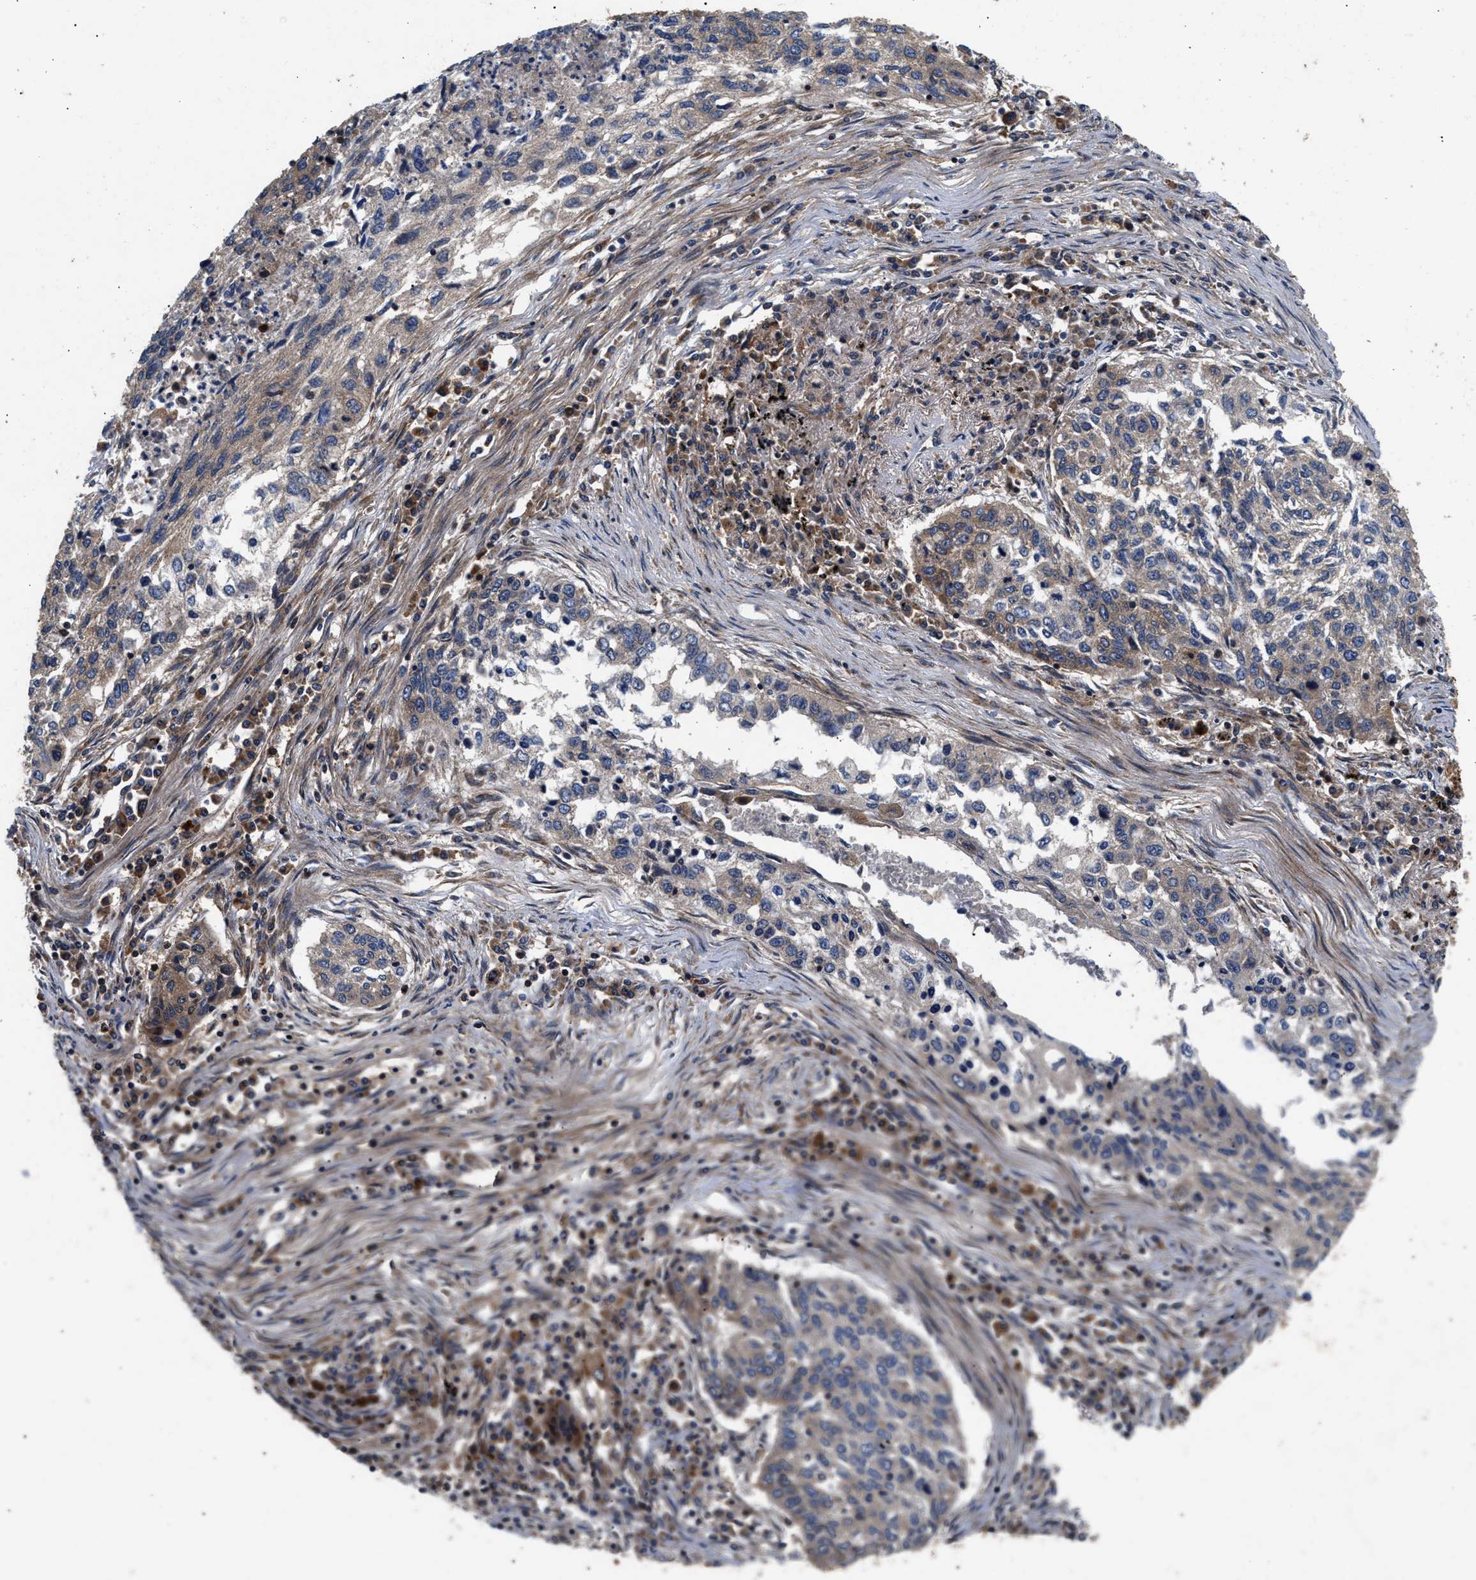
{"staining": {"intensity": "weak", "quantity": ">75%", "location": "cytoplasmic/membranous"}, "tissue": "lung cancer", "cell_type": "Tumor cells", "image_type": "cancer", "snomed": [{"axis": "morphology", "description": "Squamous cell carcinoma, NOS"}, {"axis": "topography", "description": "Lung"}], "caption": "An immunohistochemistry (IHC) image of tumor tissue is shown. Protein staining in brown shows weak cytoplasmic/membranous positivity in lung cancer within tumor cells.", "gene": "NFKB2", "patient": {"sex": "female", "age": 63}}